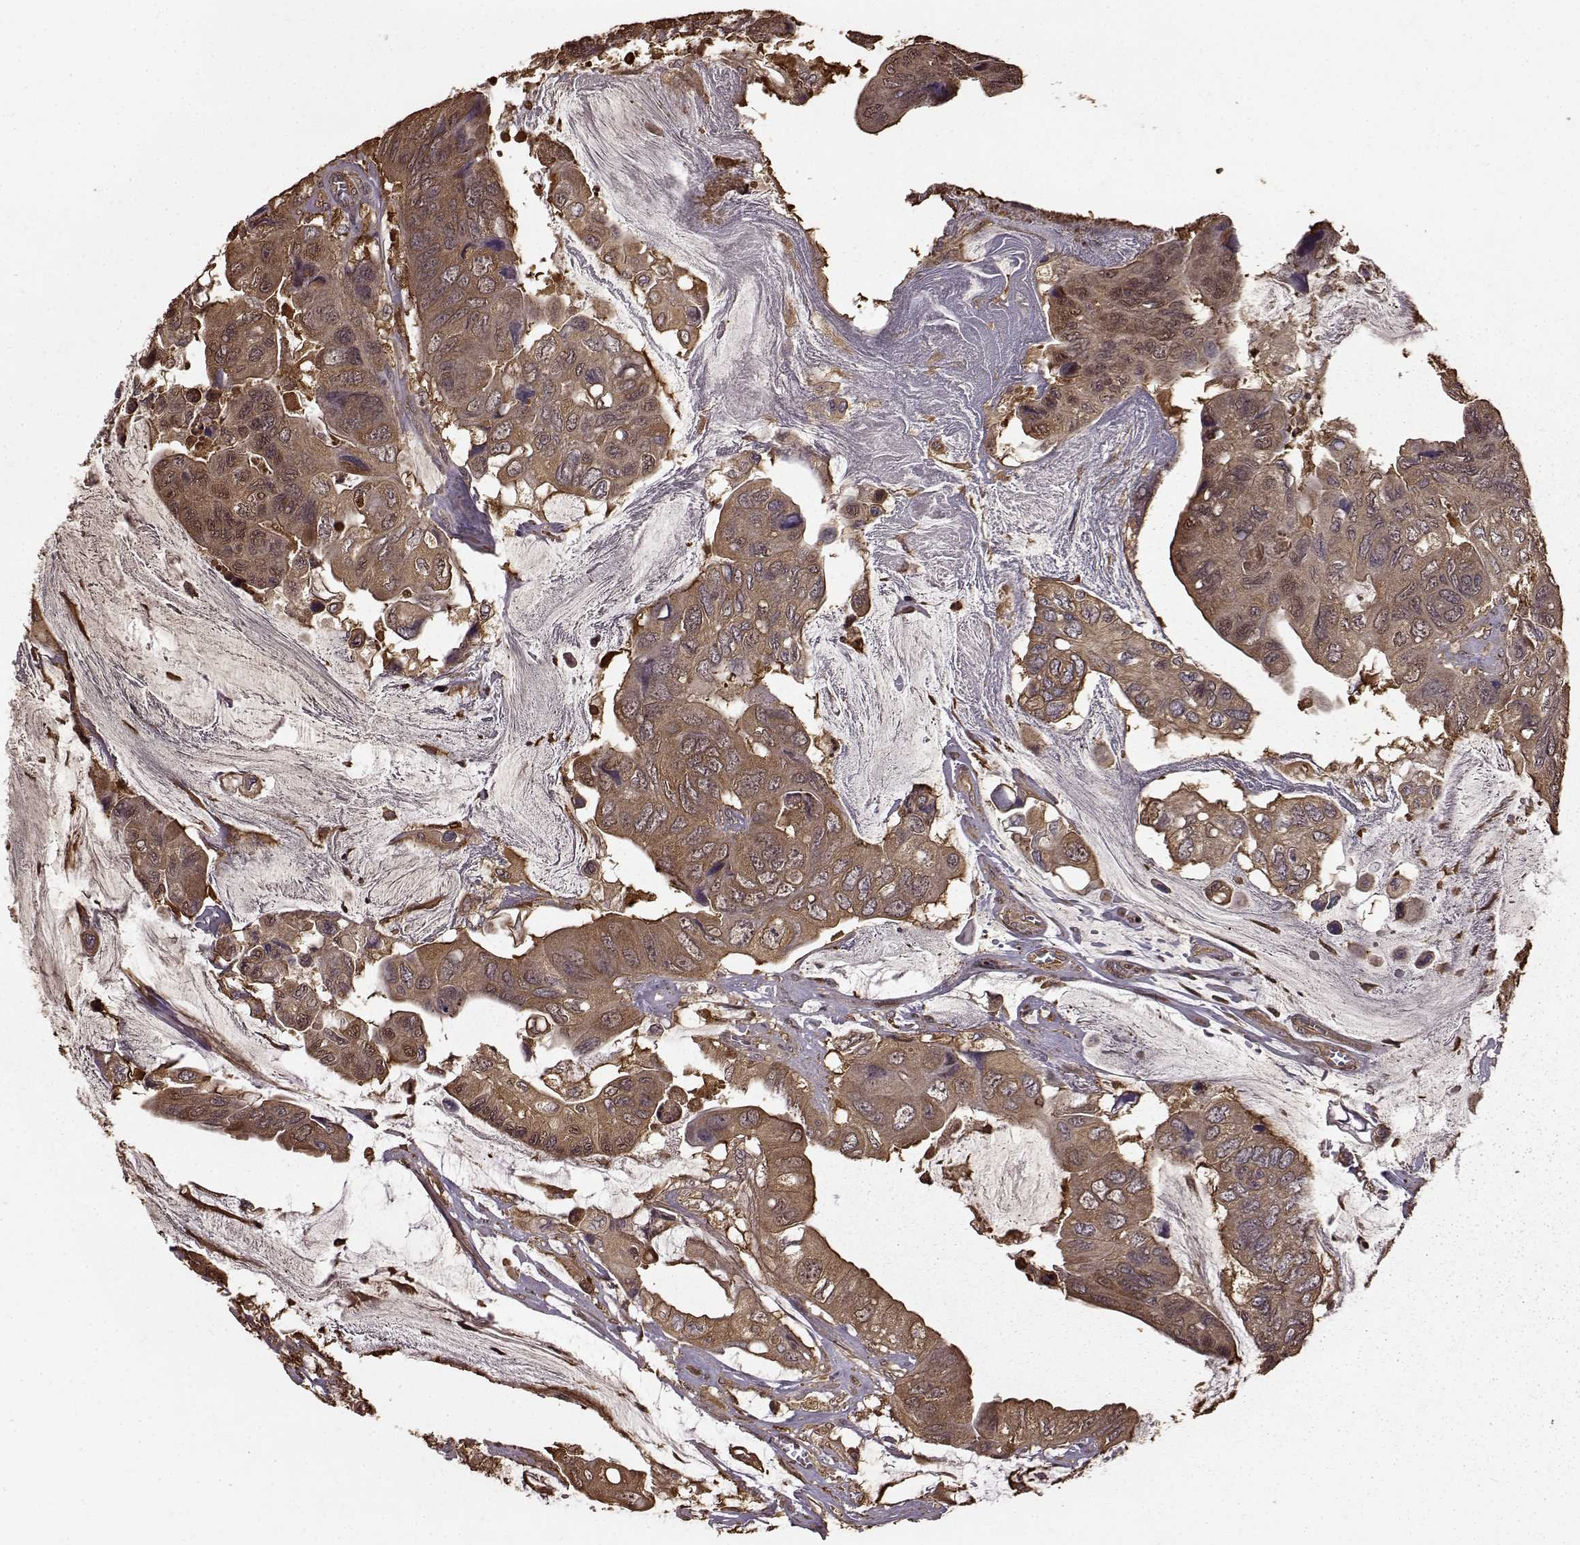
{"staining": {"intensity": "moderate", "quantity": ">75%", "location": "cytoplasmic/membranous"}, "tissue": "colorectal cancer", "cell_type": "Tumor cells", "image_type": "cancer", "snomed": [{"axis": "morphology", "description": "Adenocarcinoma, NOS"}, {"axis": "topography", "description": "Rectum"}], "caption": "Tumor cells demonstrate medium levels of moderate cytoplasmic/membranous expression in about >75% of cells in colorectal adenocarcinoma. (Stains: DAB in brown, nuclei in blue, Microscopy: brightfield microscopy at high magnification).", "gene": "NME1-NME2", "patient": {"sex": "male", "age": 63}}